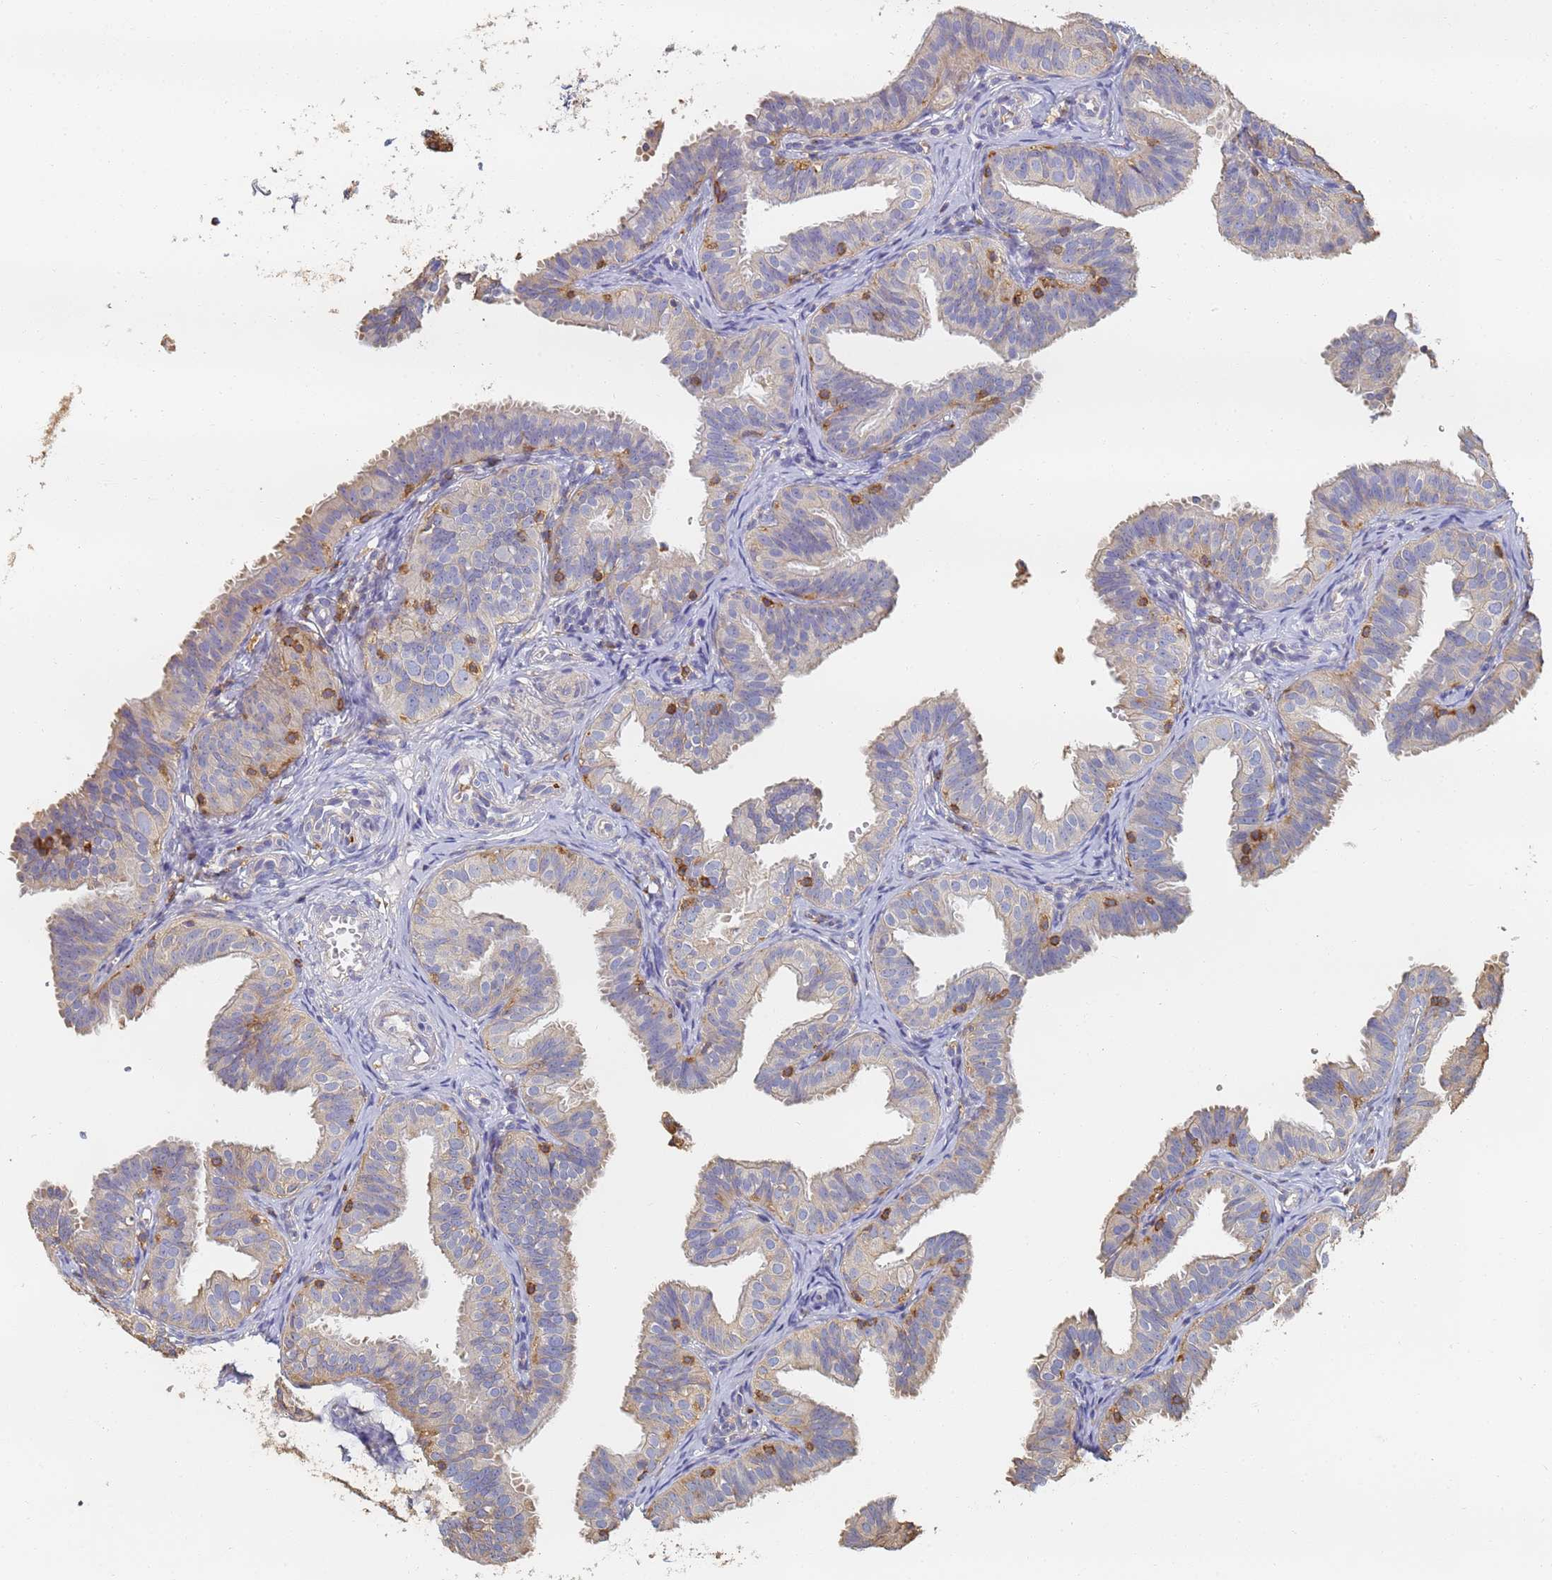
{"staining": {"intensity": "negative", "quantity": "none", "location": "none"}, "tissue": "fallopian tube", "cell_type": "Glandular cells", "image_type": "normal", "snomed": [{"axis": "morphology", "description": "Normal tissue, NOS"}, {"axis": "topography", "description": "Fallopian tube"}], "caption": "An immunohistochemistry histopathology image of benign fallopian tube is shown. There is no staining in glandular cells of fallopian tube.", "gene": "BIN2", "patient": {"sex": "female", "age": 35}}